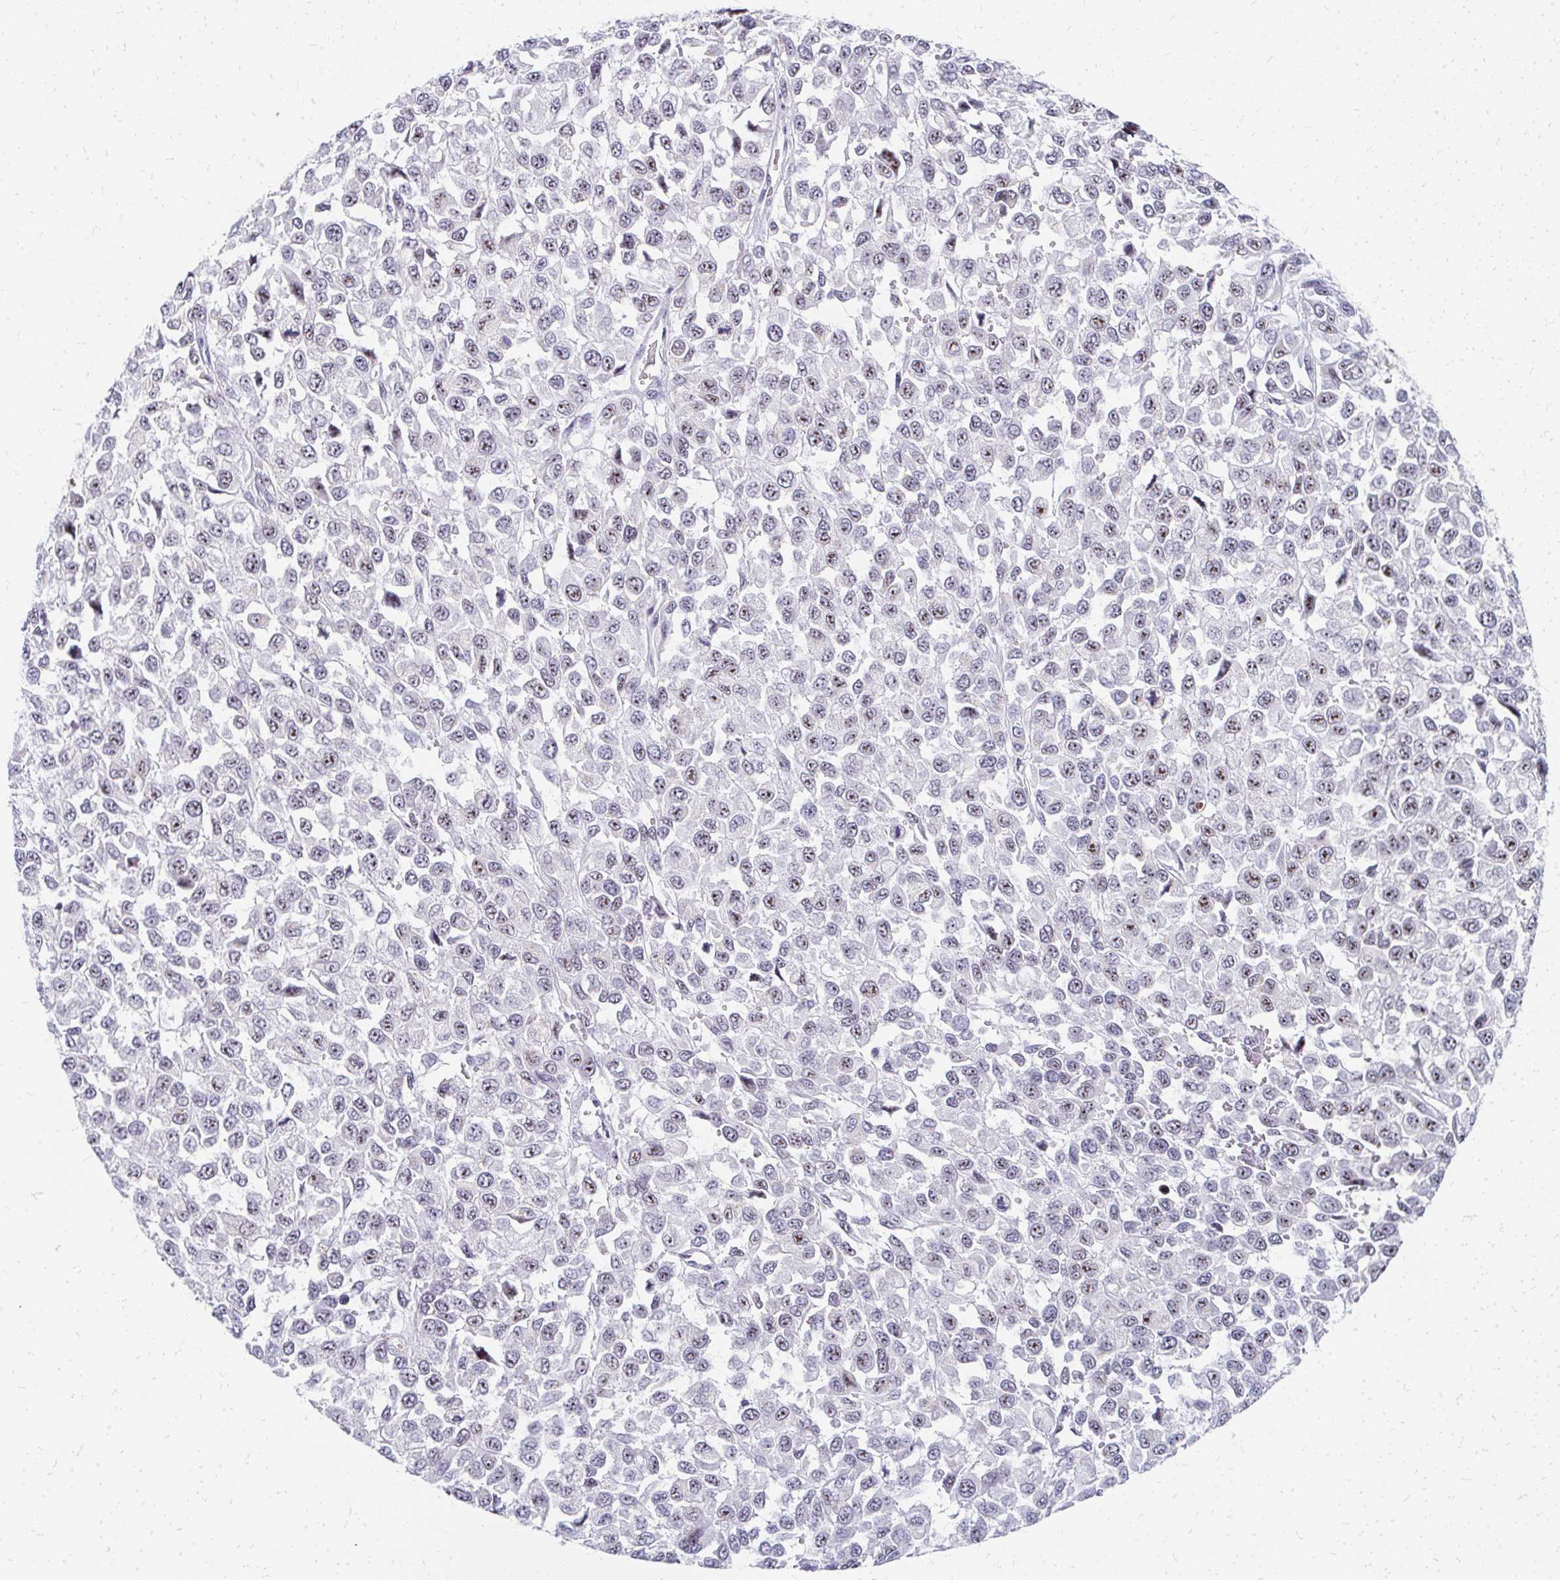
{"staining": {"intensity": "moderate", "quantity": "25%-75%", "location": "nuclear"}, "tissue": "melanoma", "cell_type": "Tumor cells", "image_type": "cancer", "snomed": [{"axis": "morphology", "description": "Malignant melanoma, NOS"}, {"axis": "topography", "description": "Skin"}], "caption": "Malignant melanoma stained with a protein marker exhibits moderate staining in tumor cells.", "gene": "GTF2H1", "patient": {"sex": "male", "age": 62}}